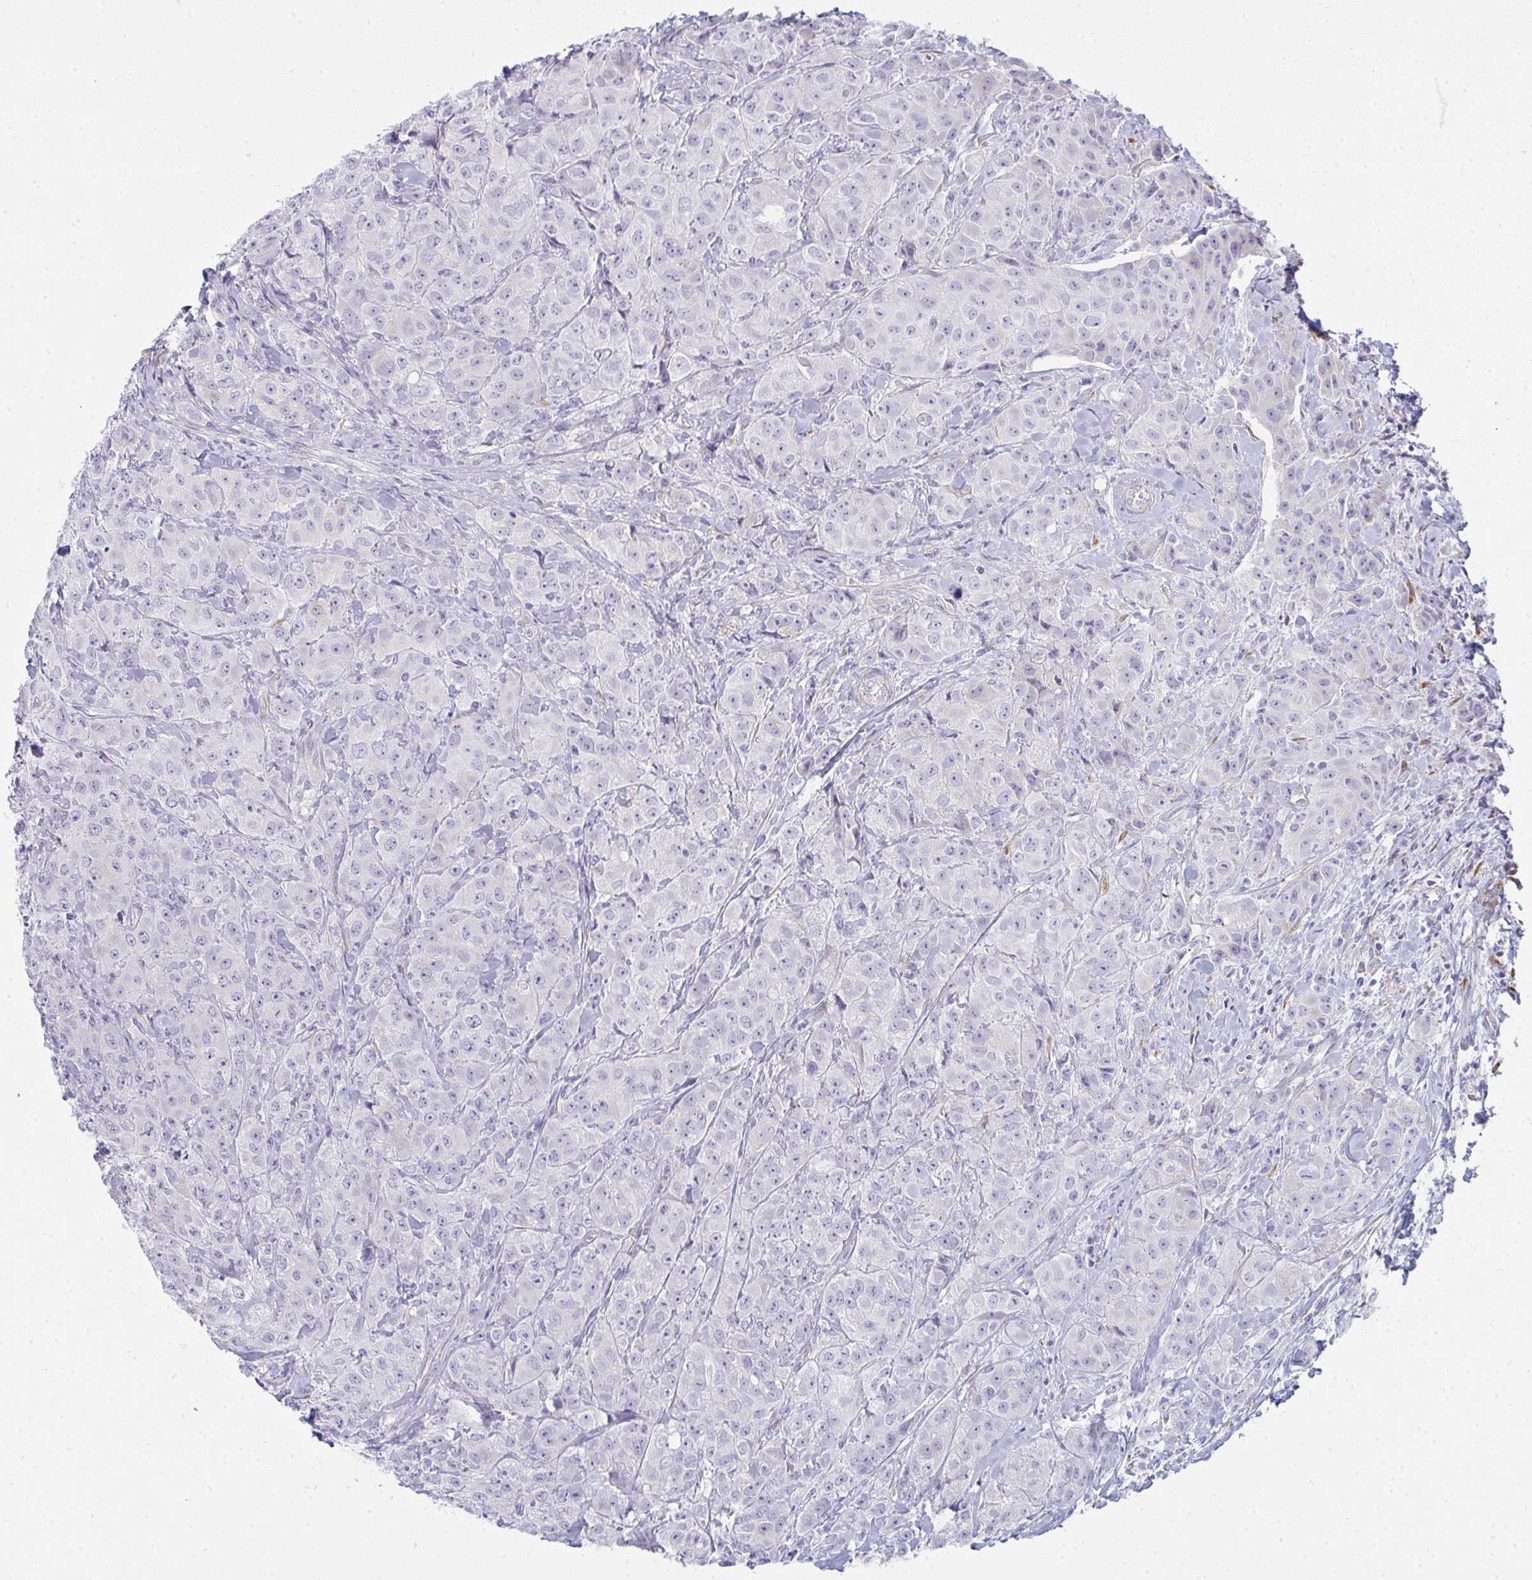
{"staining": {"intensity": "negative", "quantity": "none", "location": "none"}, "tissue": "breast cancer", "cell_type": "Tumor cells", "image_type": "cancer", "snomed": [{"axis": "morphology", "description": "Normal tissue, NOS"}, {"axis": "morphology", "description": "Duct carcinoma"}, {"axis": "topography", "description": "Breast"}], "caption": "Image shows no protein staining in tumor cells of breast cancer (invasive ductal carcinoma) tissue.", "gene": "SHROOM1", "patient": {"sex": "female", "age": 43}}